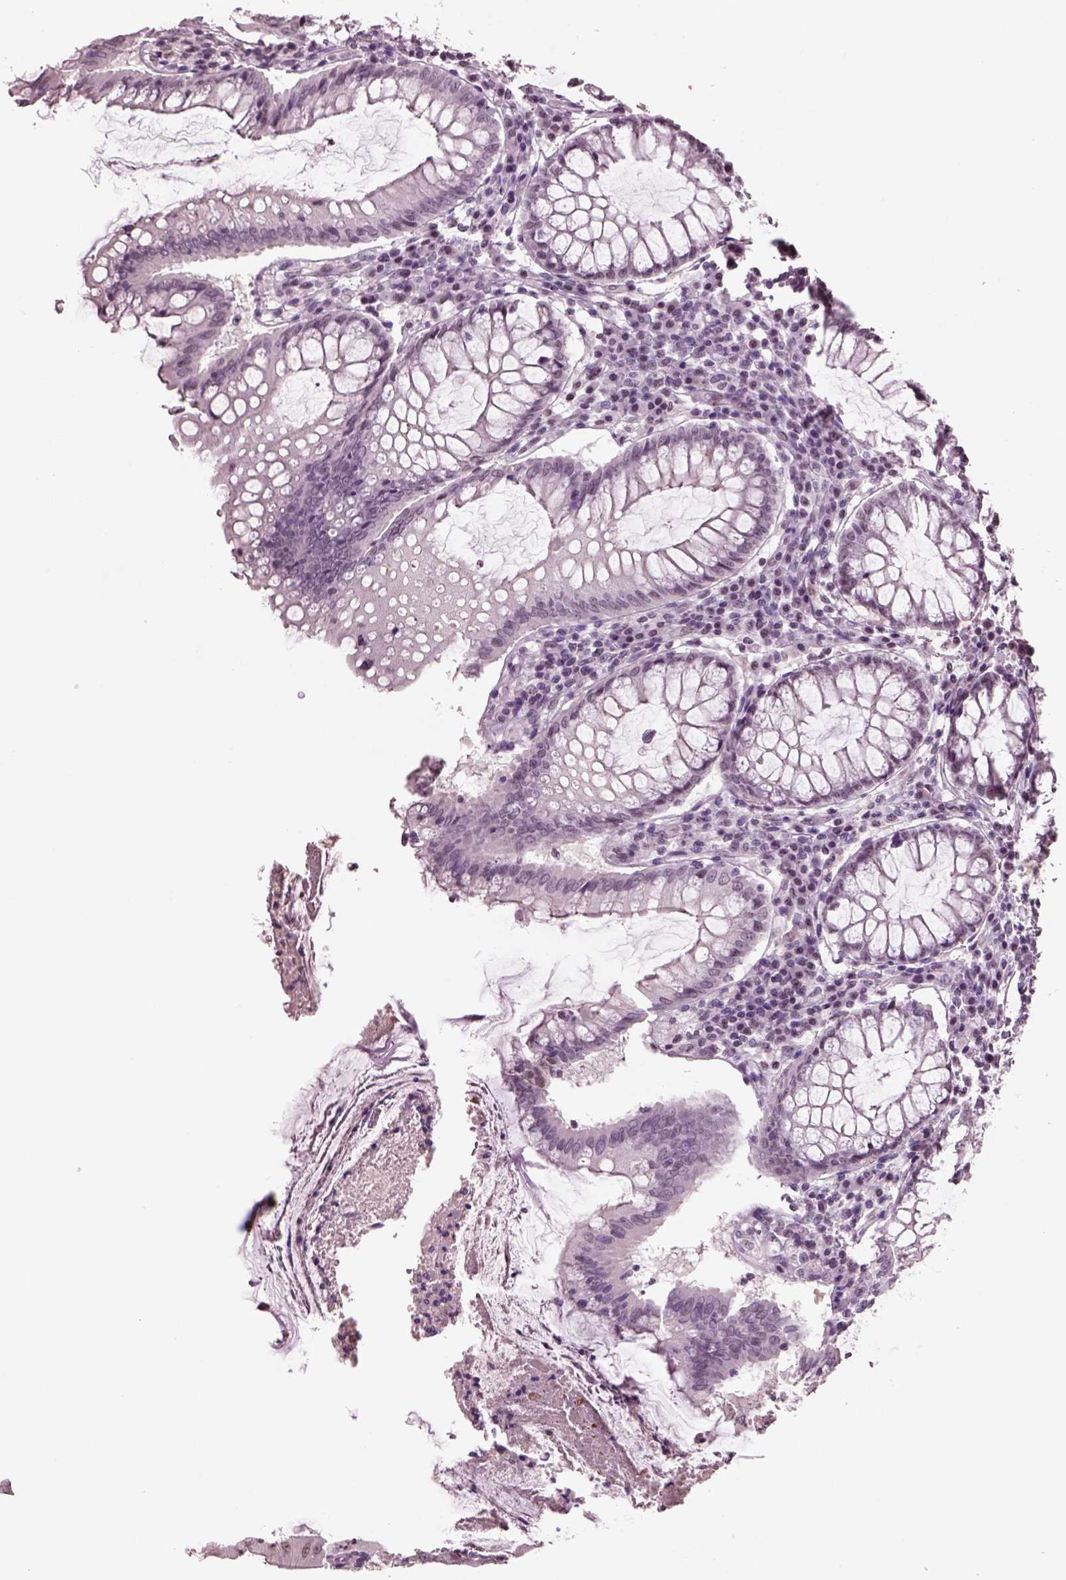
{"staining": {"intensity": "negative", "quantity": "none", "location": "none"}, "tissue": "colorectal cancer", "cell_type": "Tumor cells", "image_type": "cancer", "snomed": [{"axis": "morphology", "description": "Adenocarcinoma, NOS"}, {"axis": "topography", "description": "Colon"}], "caption": "Colorectal cancer (adenocarcinoma) was stained to show a protein in brown. There is no significant expression in tumor cells. (IHC, brightfield microscopy, high magnification).", "gene": "SEPHS1", "patient": {"sex": "female", "age": 70}}